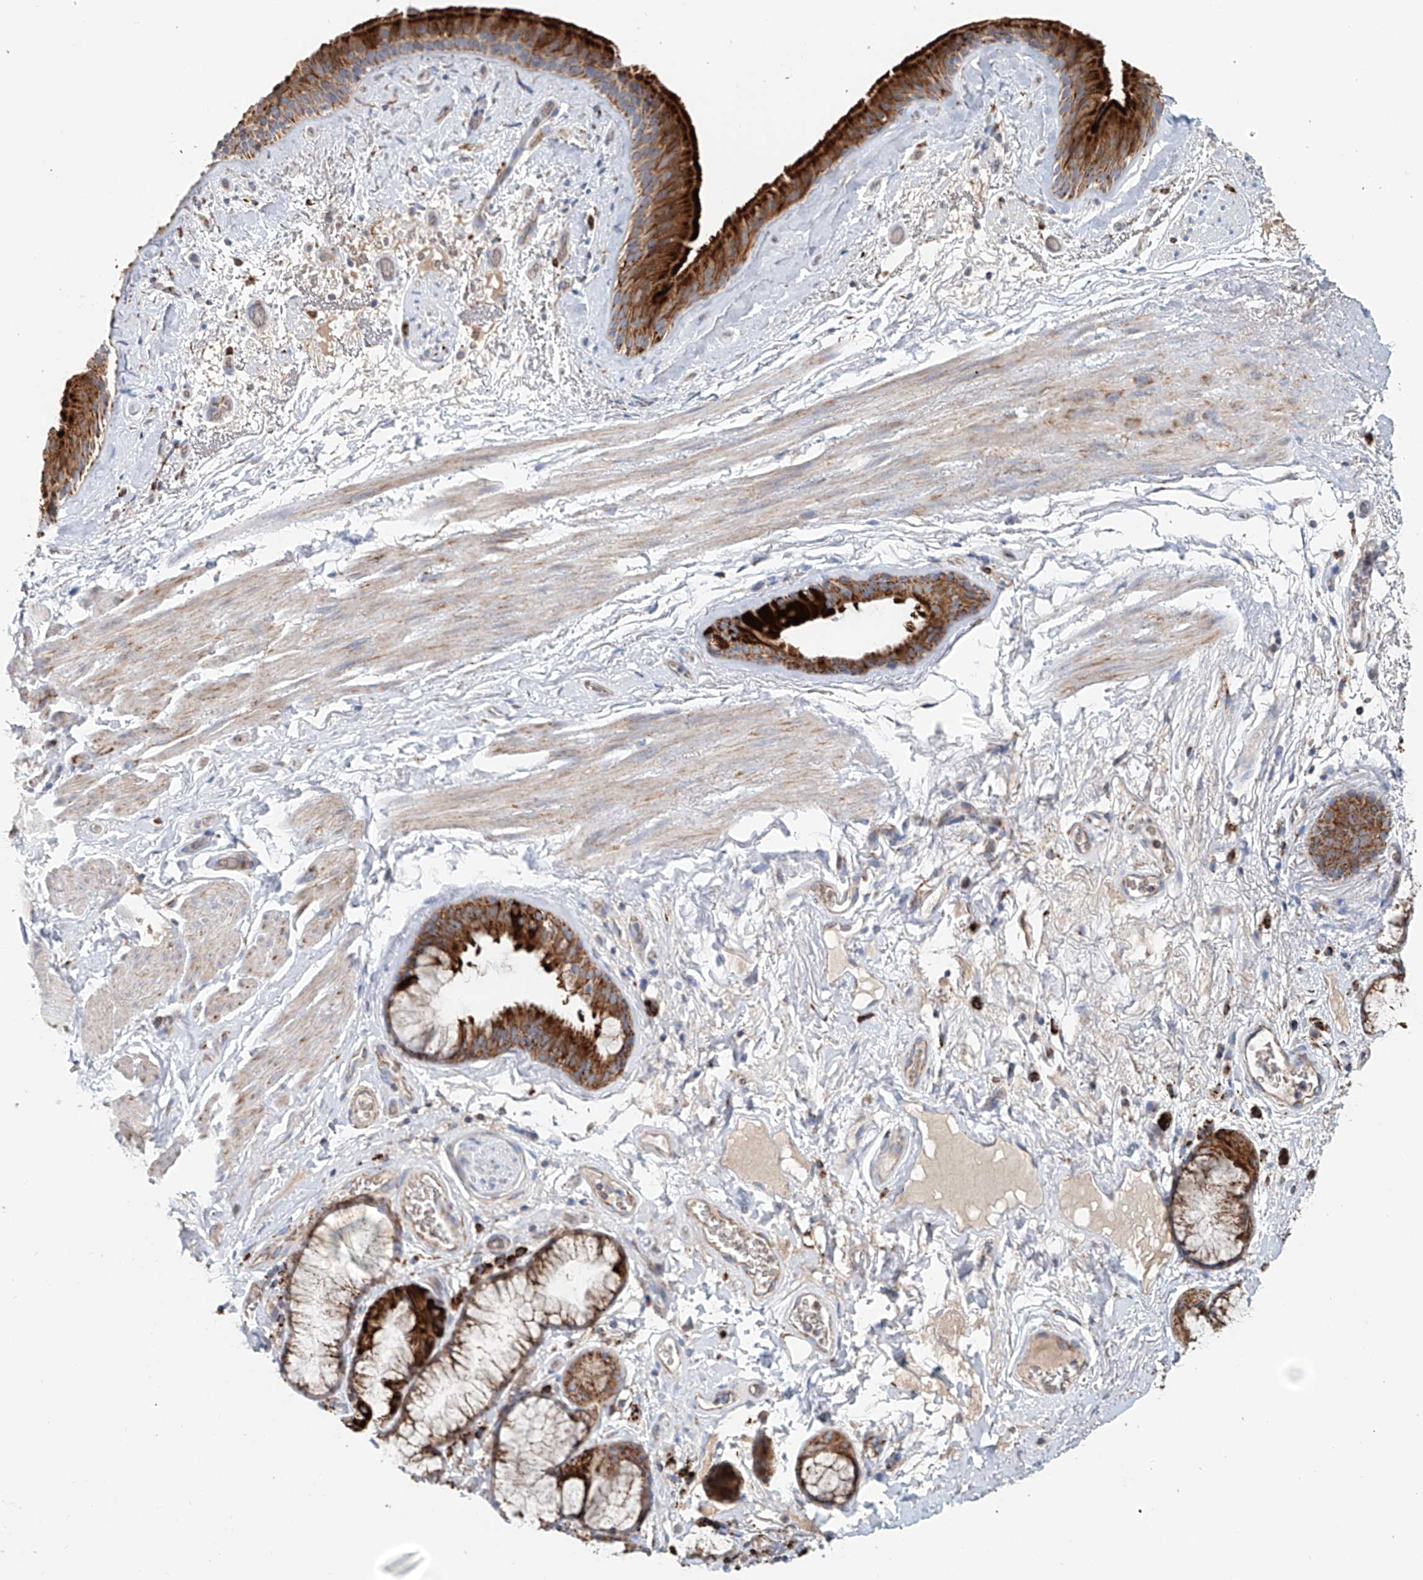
{"staining": {"intensity": "strong", "quantity": ">75%", "location": "cytoplasmic/membranous"}, "tissue": "bronchus", "cell_type": "Respiratory epithelial cells", "image_type": "normal", "snomed": [{"axis": "morphology", "description": "Normal tissue, NOS"}, {"axis": "topography", "description": "Cartilage tissue"}], "caption": "Immunohistochemistry (IHC) (DAB) staining of unremarkable human bronchus exhibits strong cytoplasmic/membranous protein staining in approximately >75% of respiratory epithelial cells. The staining is performed using DAB brown chromogen to label protein expression. The nuclei are counter-stained blue using hematoxylin.", "gene": "CARD10", "patient": {"sex": "female", "age": 63}}